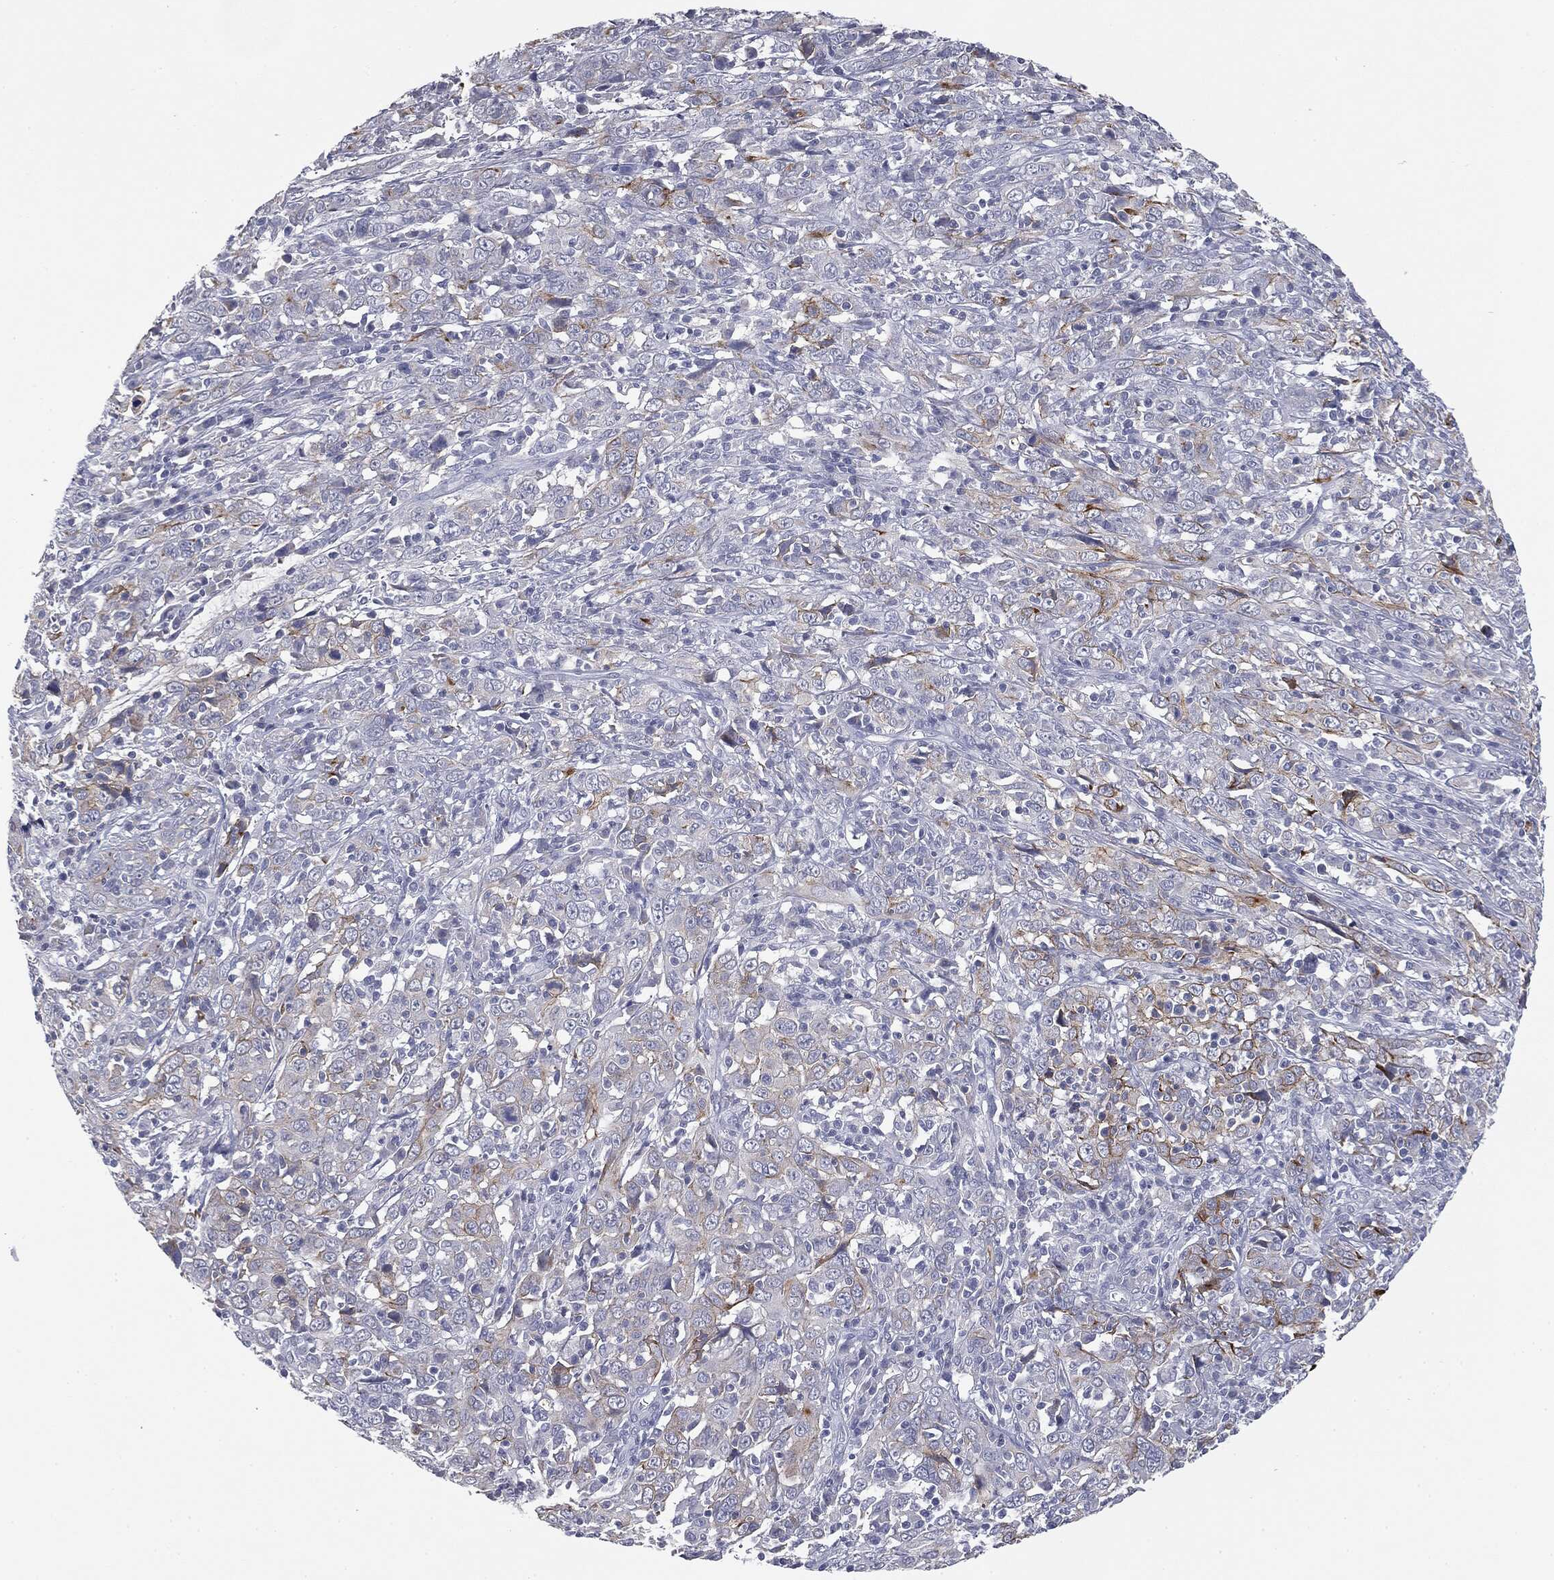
{"staining": {"intensity": "moderate", "quantity": "<25%", "location": "cytoplasmic/membranous"}, "tissue": "cervical cancer", "cell_type": "Tumor cells", "image_type": "cancer", "snomed": [{"axis": "morphology", "description": "Squamous cell carcinoma, NOS"}, {"axis": "topography", "description": "Cervix"}], "caption": "A histopathology image of cervical cancer stained for a protein displays moderate cytoplasmic/membranous brown staining in tumor cells.", "gene": "MUC1", "patient": {"sex": "female", "age": 46}}